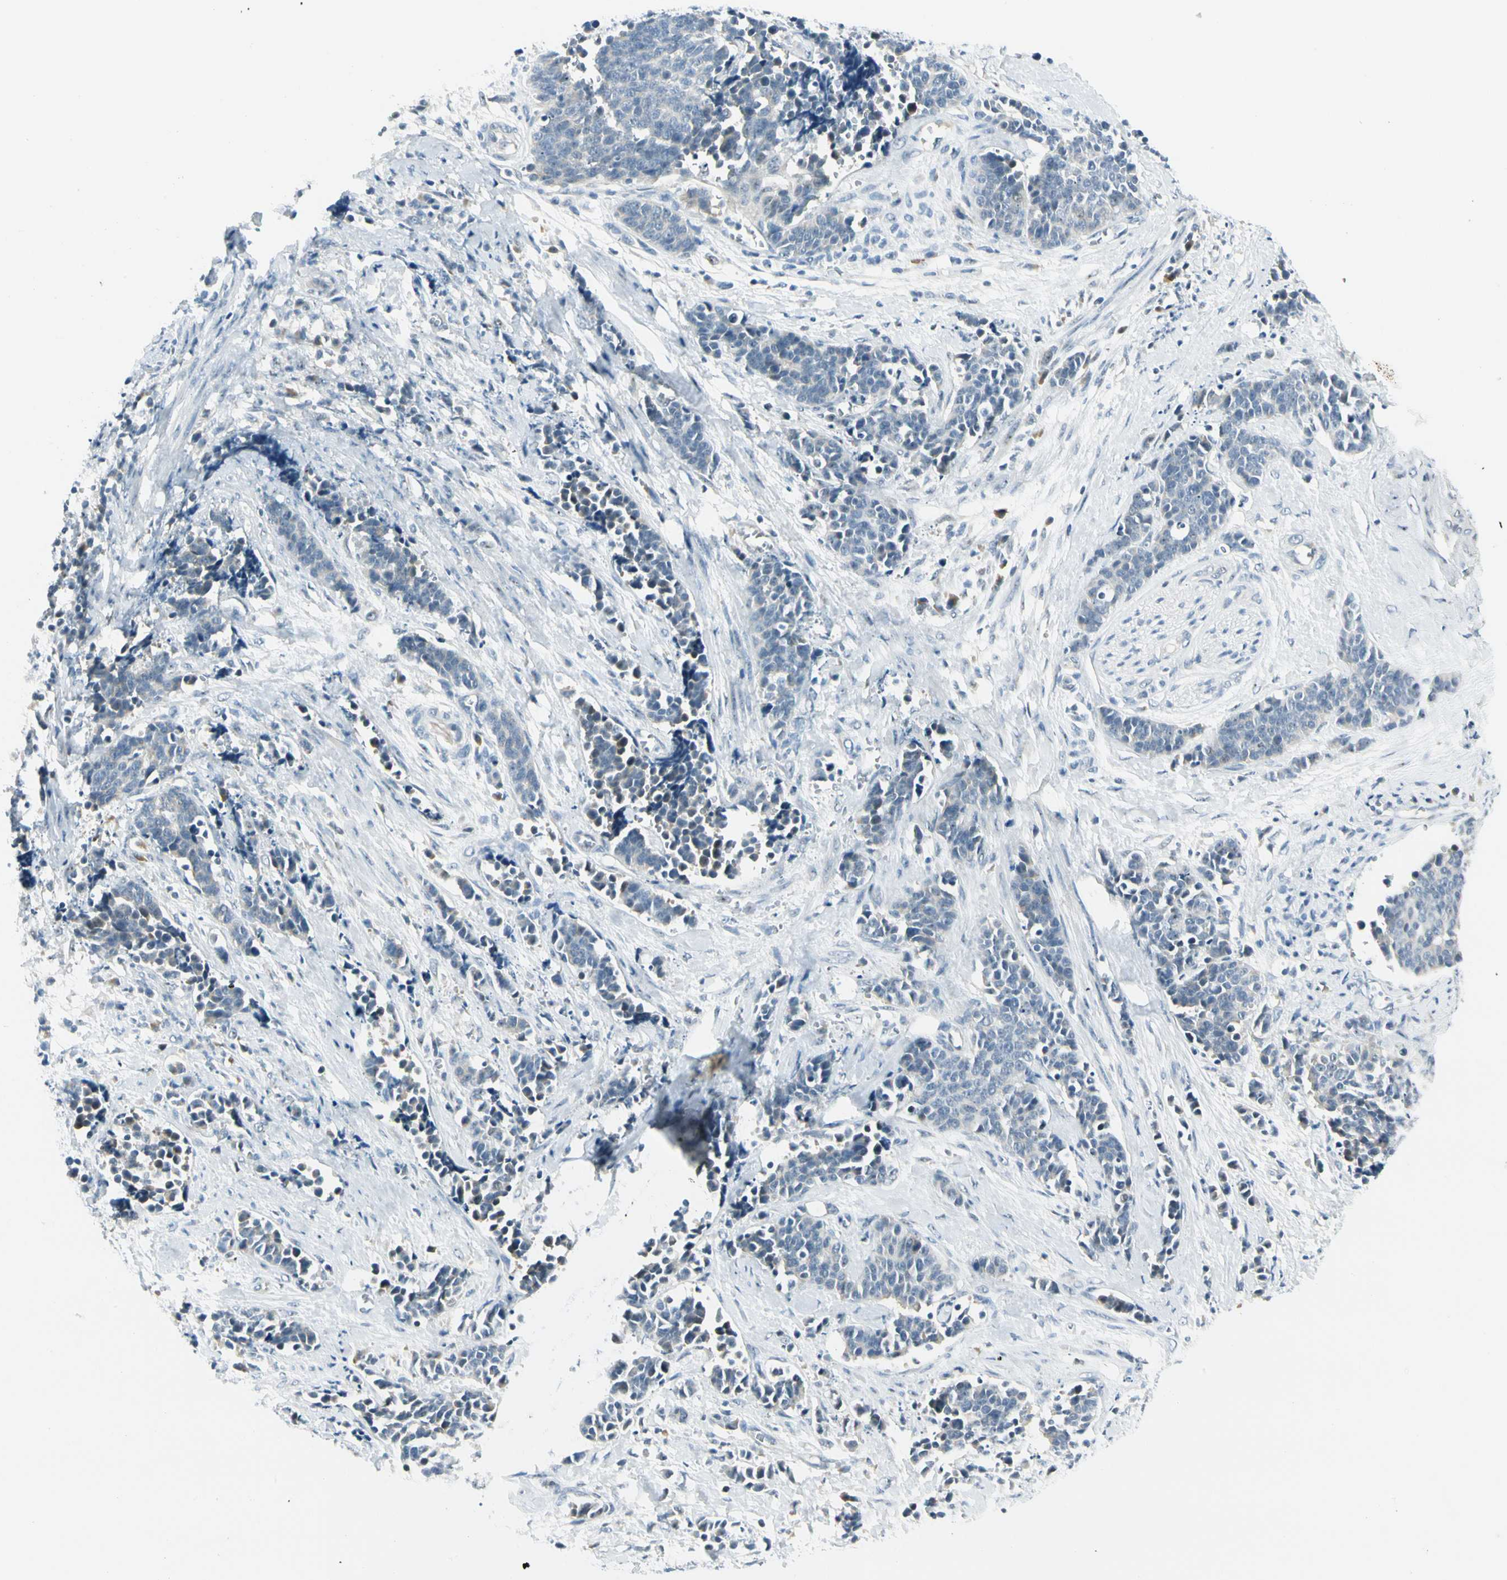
{"staining": {"intensity": "negative", "quantity": "none", "location": "none"}, "tissue": "cervical cancer", "cell_type": "Tumor cells", "image_type": "cancer", "snomed": [{"axis": "morphology", "description": "Squamous cell carcinoma, NOS"}, {"axis": "topography", "description": "Cervix"}], "caption": "Immunohistochemical staining of squamous cell carcinoma (cervical) reveals no significant staining in tumor cells. The staining is performed using DAB brown chromogen with nuclei counter-stained in using hematoxylin.", "gene": "ZSCAN1", "patient": {"sex": "female", "age": 35}}